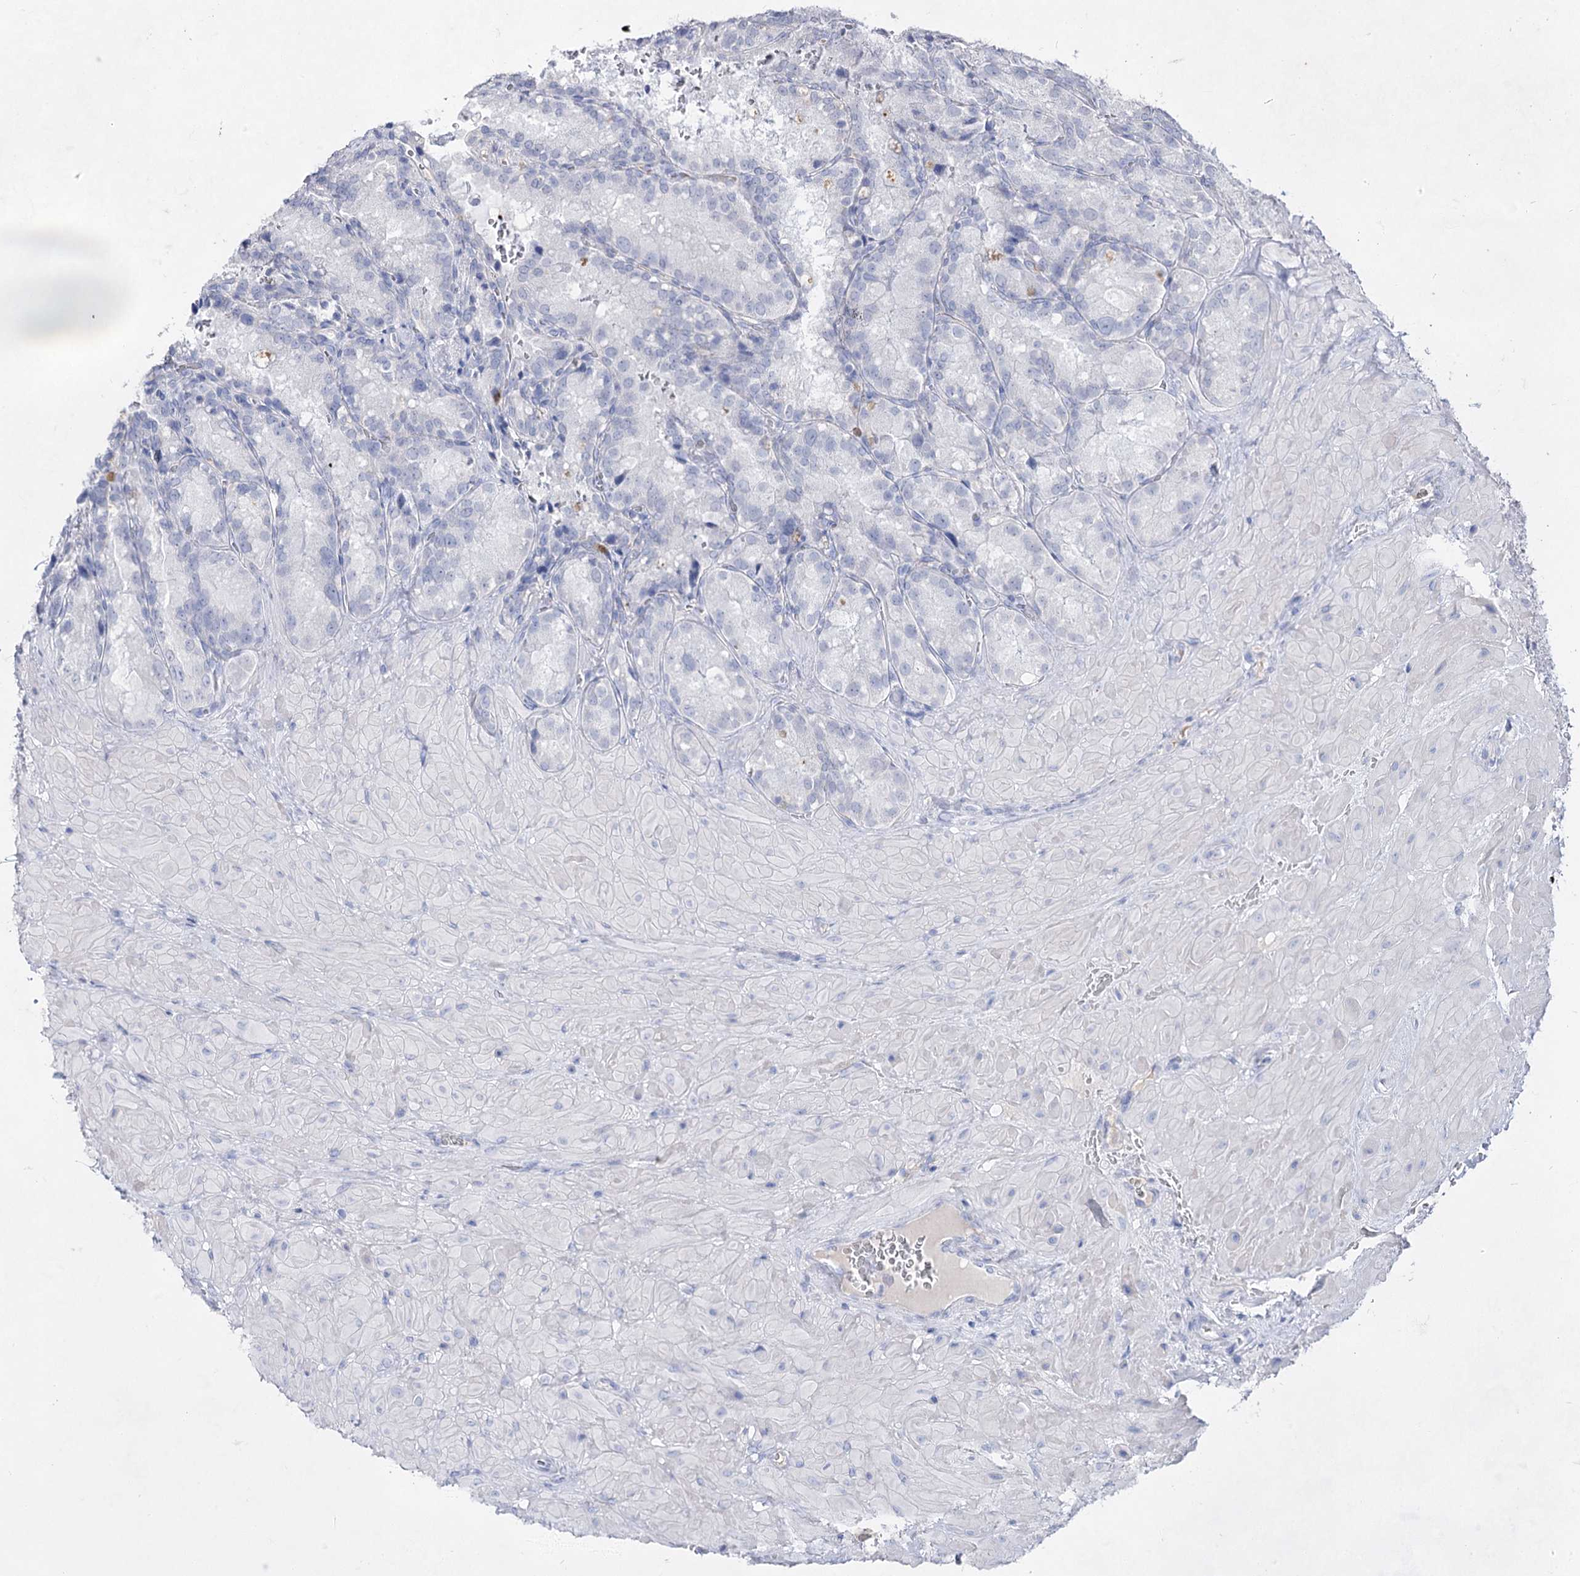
{"staining": {"intensity": "negative", "quantity": "none", "location": "none"}, "tissue": "seminal vesicle", "cell_type": "Glandular cells", "image_type": "normal", "snomed": [{"axis": "morphology", "description": "Normal tissue, NOS"}, {"axis": "topography", "description": "Seminal veicle"}], "caption": "Immunohistochemical staining of normal human seminal vesicle reveals no significant staining in glandular cells. (DAB (3,3'-diaminobenzidine) immunohistochemistry (IHC) with hematoxylin counter stain).", "gene": "ACRV1", "patient": {"sex": "male", "age": 62}}